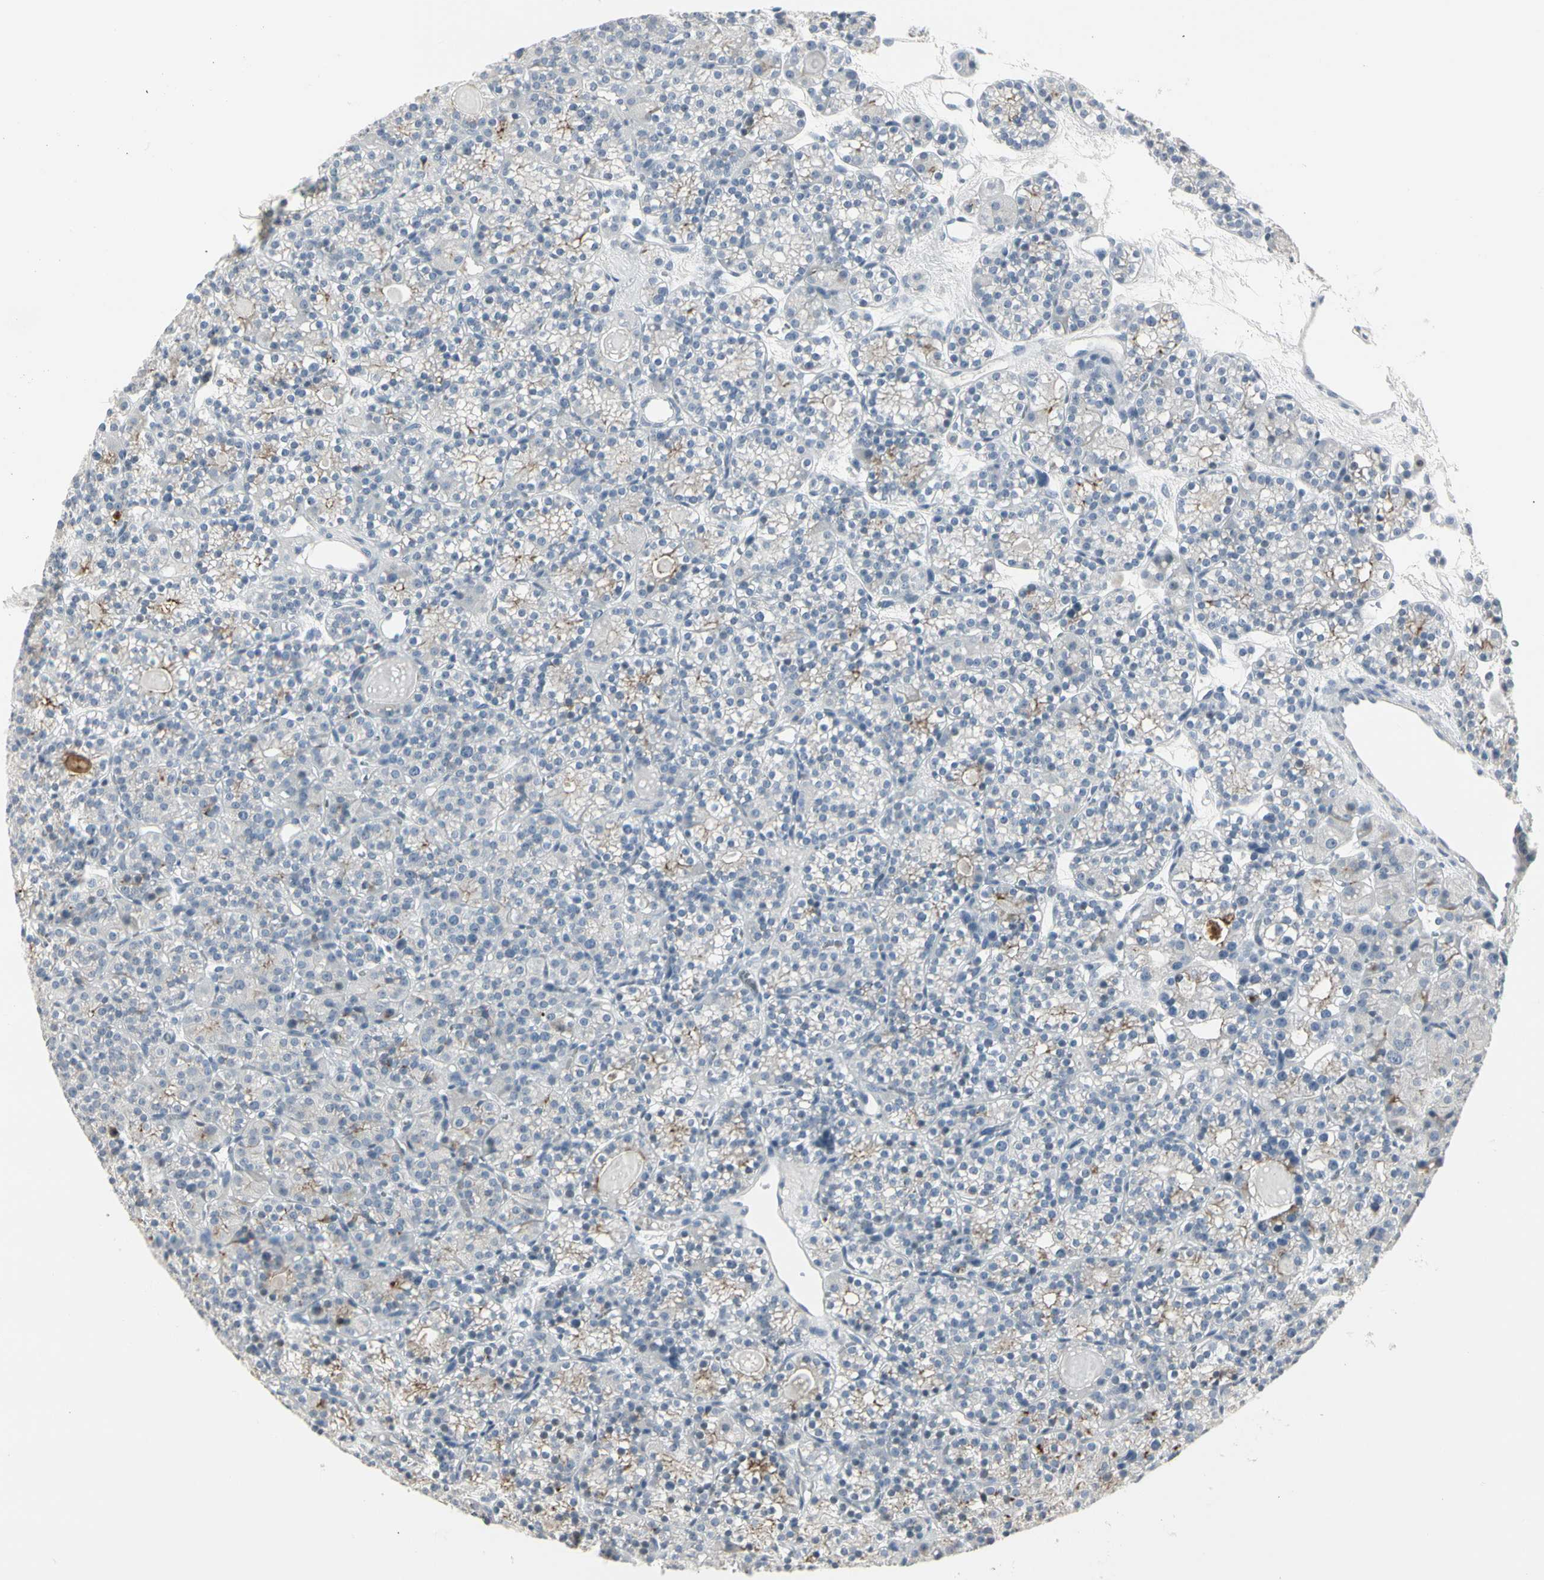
{"staining": {"intensity": "moderate", "quantity": "<25%", "location": "cytoplasmic/membranous"}, "tissue": "parathyroid gland", "cell_type": "Glandular cells", "image_type": "normal", "snomed": [{"axis": "morphology", "description": "Normal tissue, NOS"}, {"axis": "topography", "description": "Parathyroid gland"}], "caption": "This photomicrograph demonstrates unremarkable parathyroid gland stained with immunohistochemistry (IHC) to label a protein in brown. The cytoplasmic/membranous of glandular cells show moderate positivity for the protein. Nuclei are counter-stained blue.", "gene": "DMPK", "patient": {"sex": "female", "age": 64}}